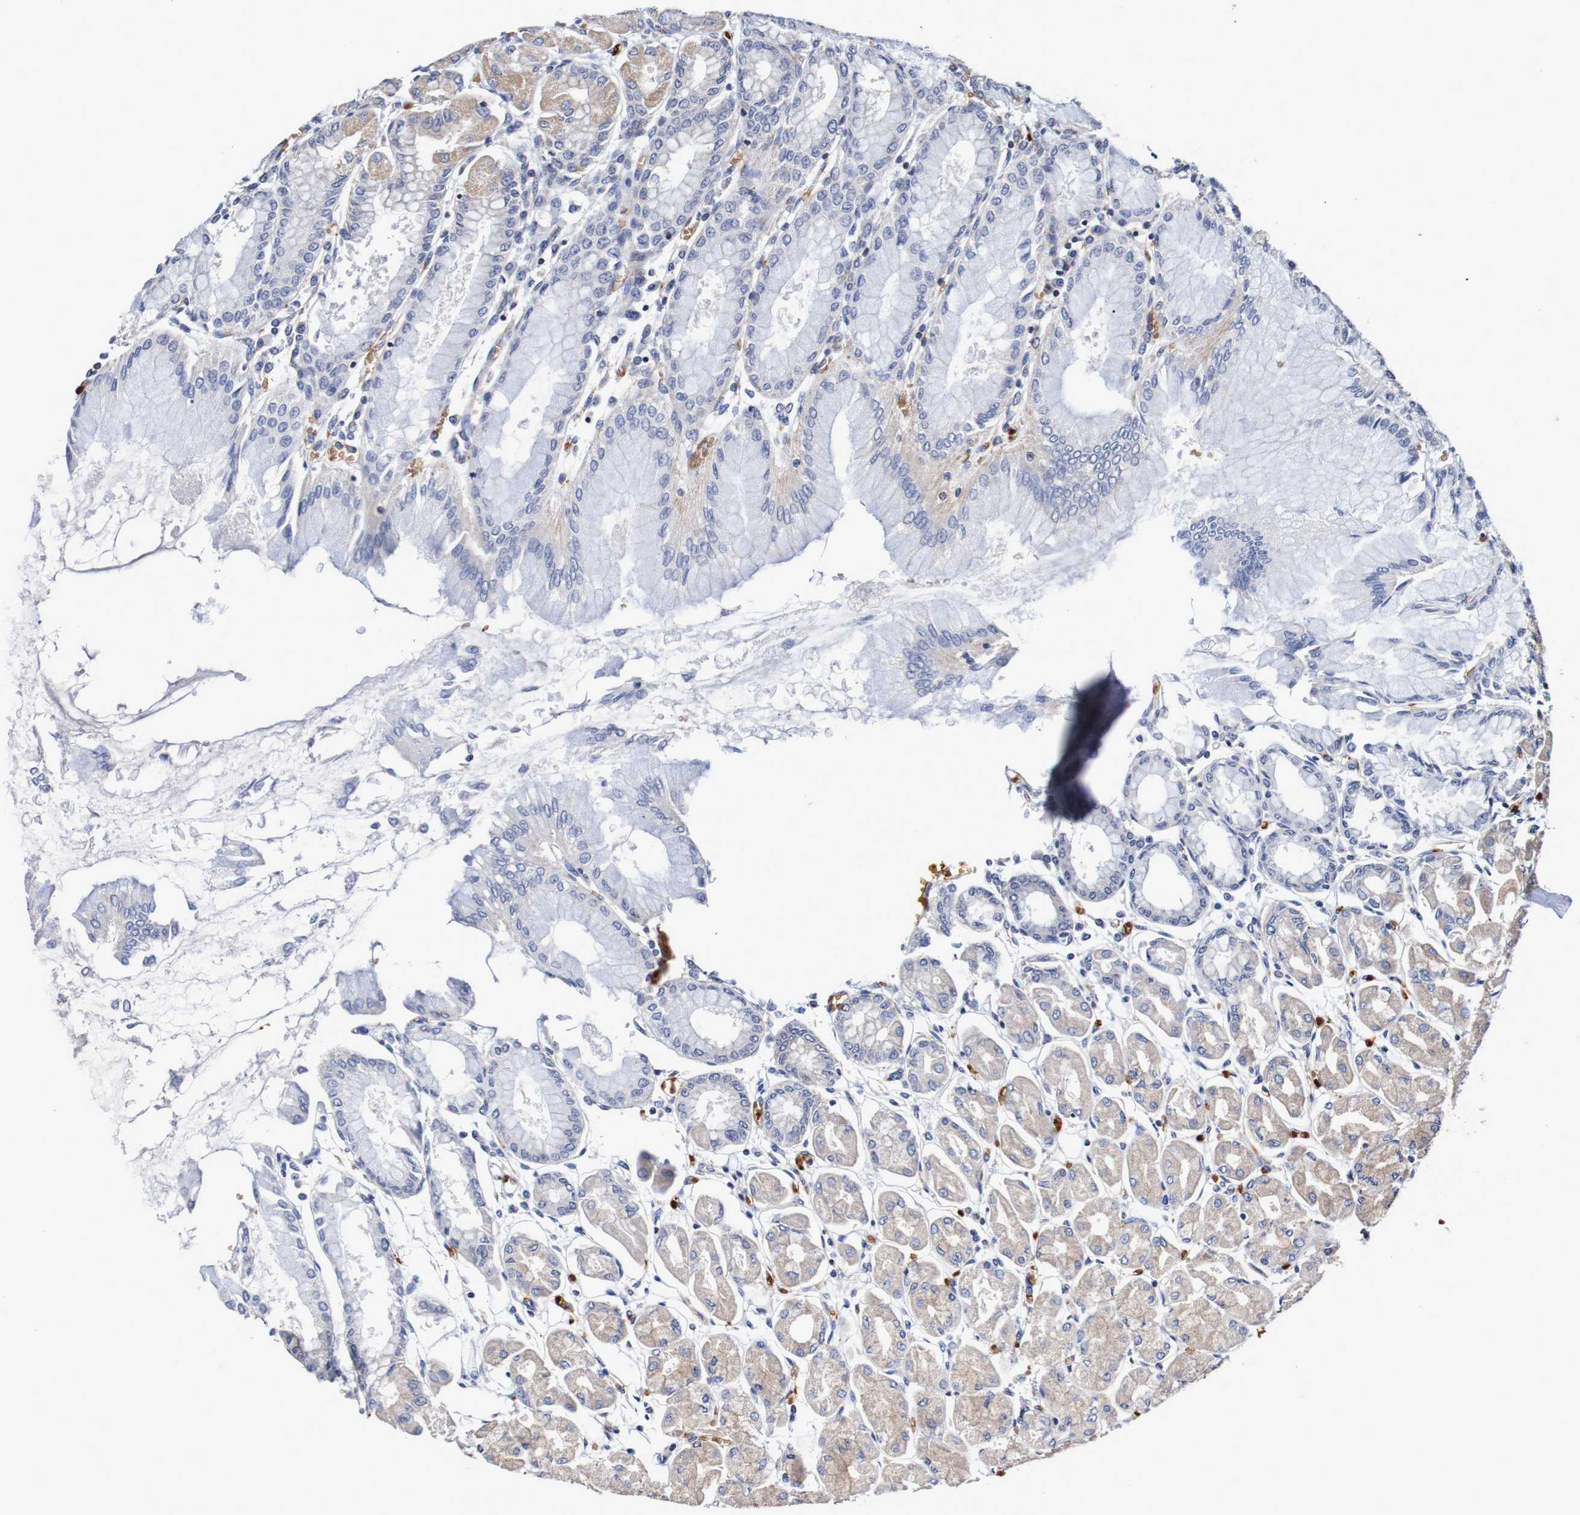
{"staining": {"intensity": "weak", "quantity": "25%-75%", "location": "cytoplasmic/membranous"}, "tissue": "stomach", "cell_type": "Glandular cells", "image_type": "normal", "snomed": [{"axis": "morphology", "description": "Normal tissue, NOS"}, {"axis": "topography", "description": "Stomach, upper"}], "caption": "Immunohistochemical staining of normal human stomach exhibits low levels of weak cytoplasmic/membranous staining in approximately 25%-75% of glandular cells.", "gene": "WNT4", "patient": {"sex": "female", "age": 56}}